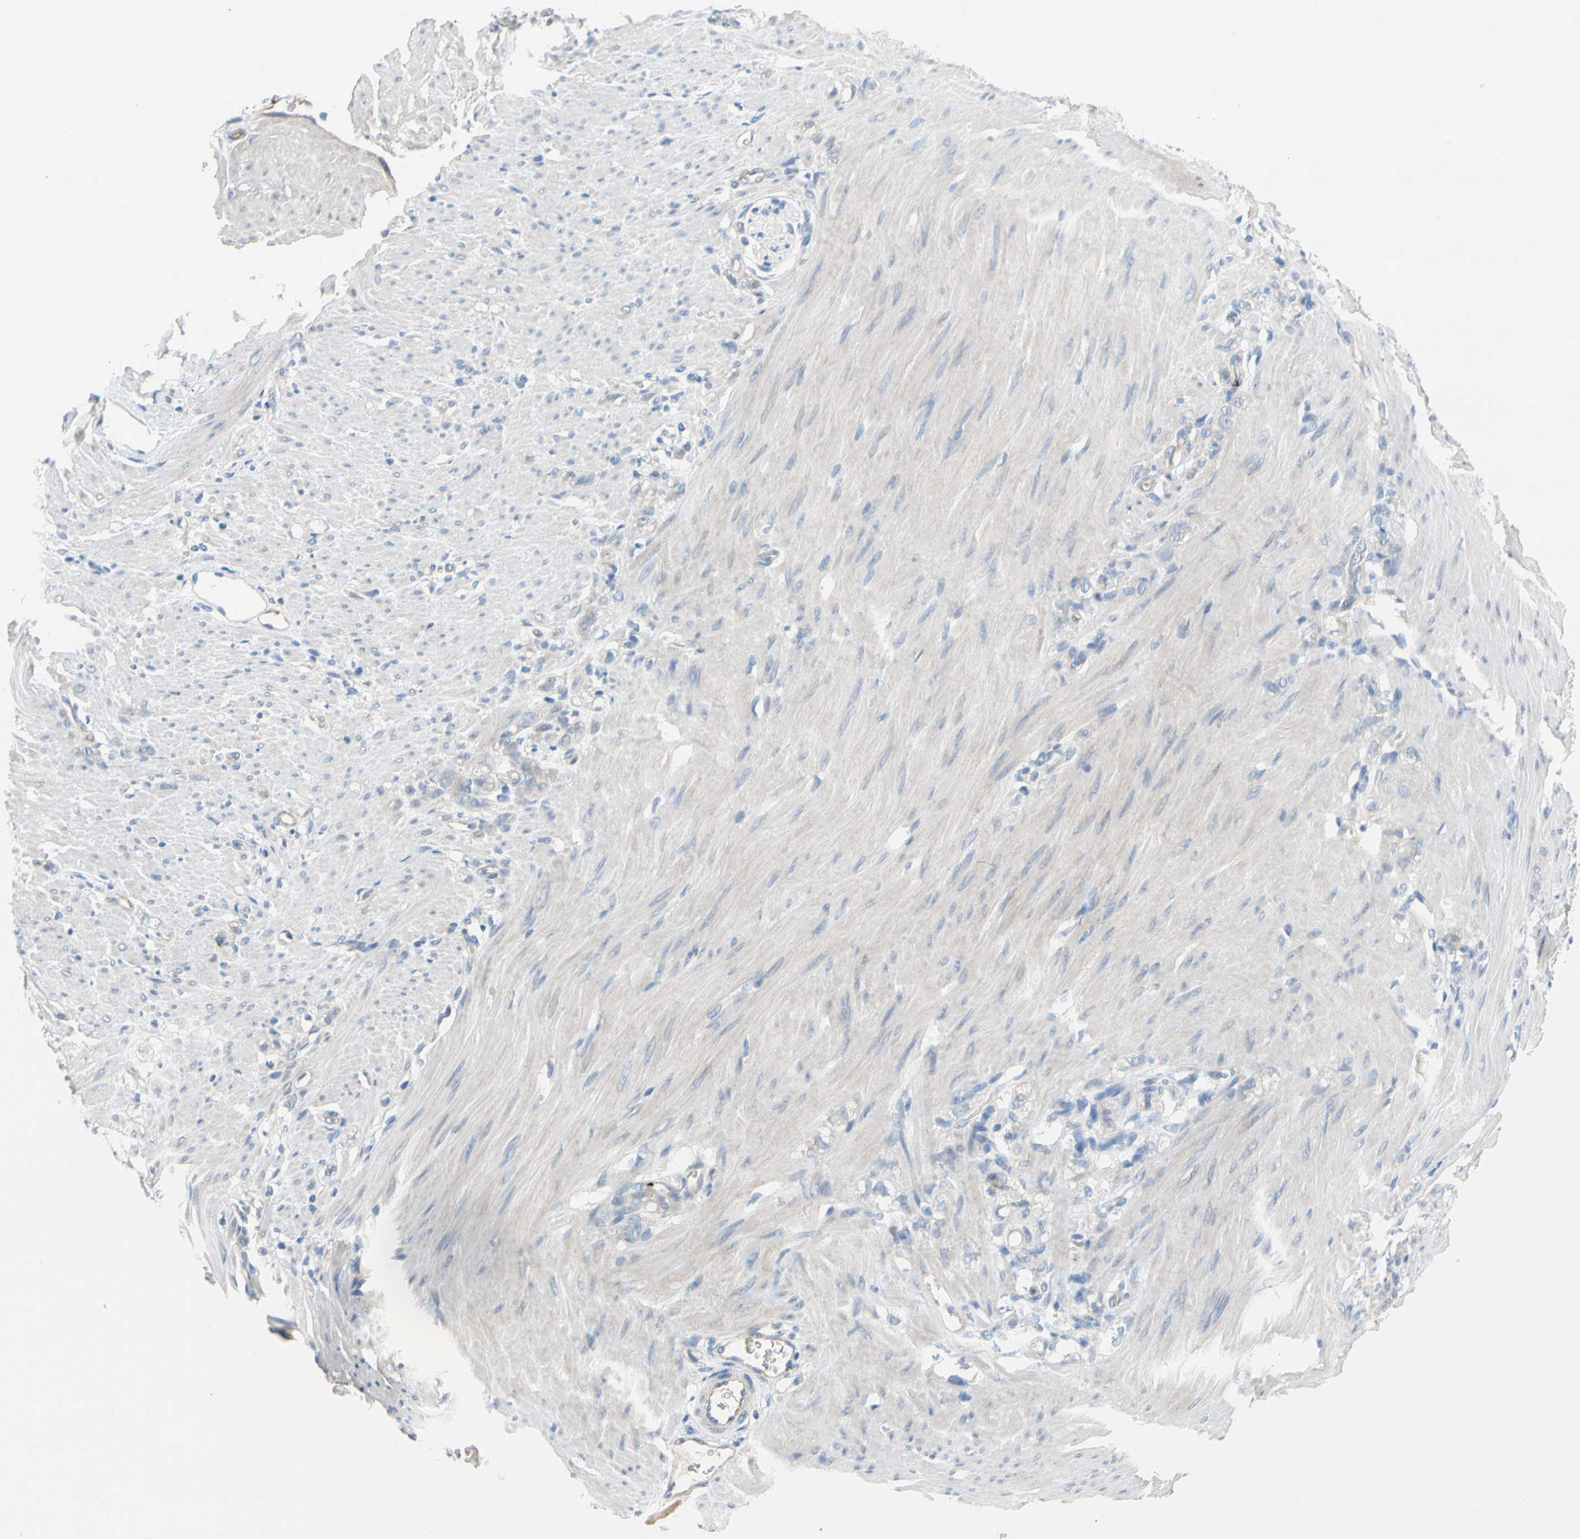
{"staining": {"intensity": "negative", "quantity": "none", "location": "none"}, "tissue": "stomach cancer", "cell_type": "Tumor cells", "image_type": "cancer", "snomed": [{"axis": "morphology", "description": "Adenocarcinoma, NOS"}, {"axis": "topography", "description": "Stomach"}], "caption": "A high-resolution micrograph shows immunohistochemistry (IHC) staining of stomach adenocarcinoma, which displays no significant expression in tumor cells. (Brightfield microscopy of DAB immunohistochemistry (IHC) at high magnification).", "gene": "PPBP", "patient": {"sex": "male", "age": 82}}